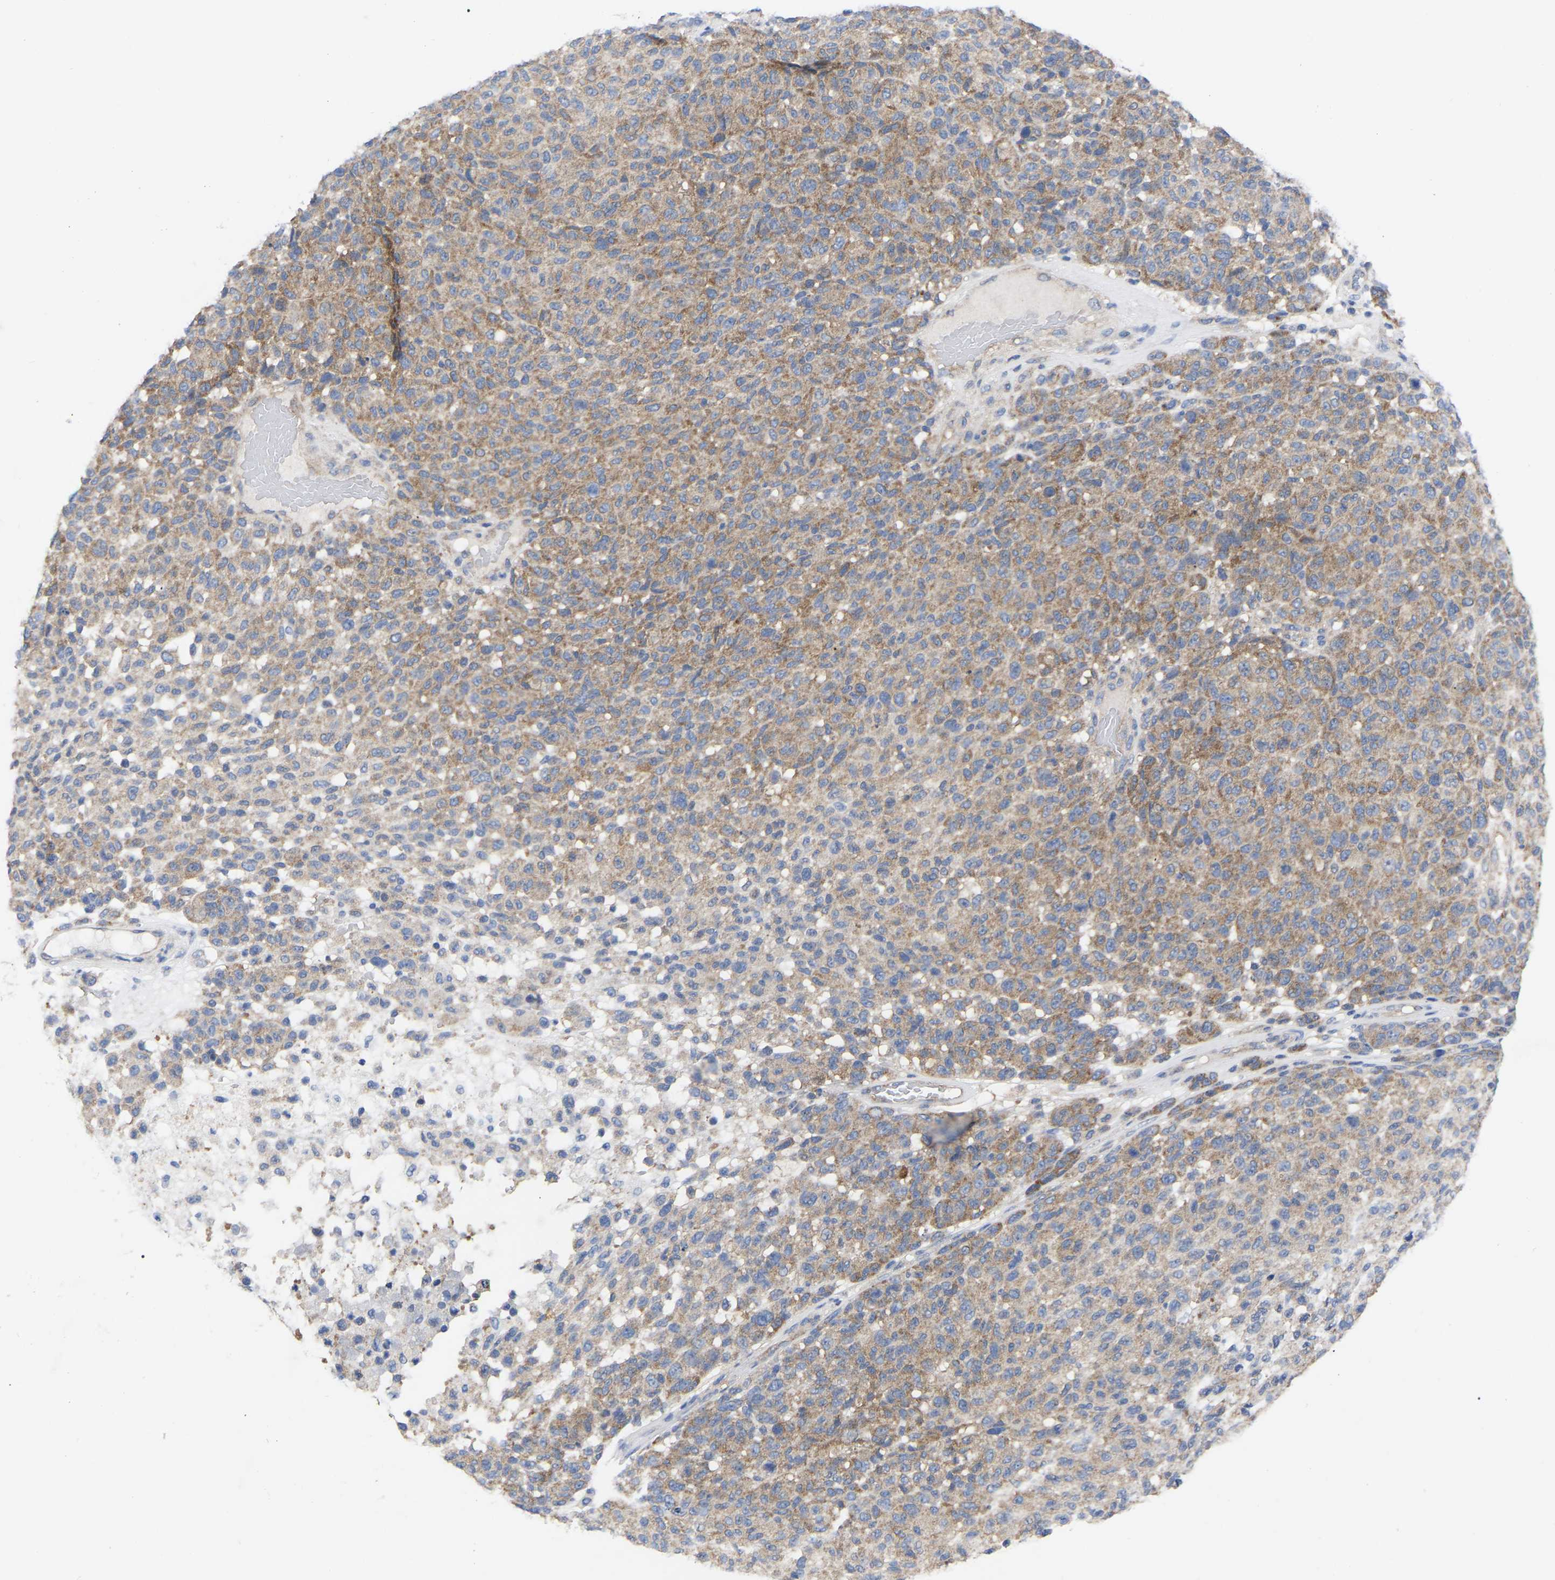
{"staining": {"intensity": "weak", "quantity": ">75%", "location": "cytoplasmic/membranous"}, "tissue": "melanoma", "cell_type": "Tumor cells", "image_type": "cancer", "snomed": [{"axis": "morphology", "description": "Malignant melanoma, NOS"}, {"axis": "topography", "description": "Skin"}], "caption": "IHC (DAB) staining of malignant melanoma demonstrates weak cytoplasmic/membranous protein expression in approximately >75% of tumor cells.", "gene": "TCP1", "patient": {"sex": "male", "age": 59}}